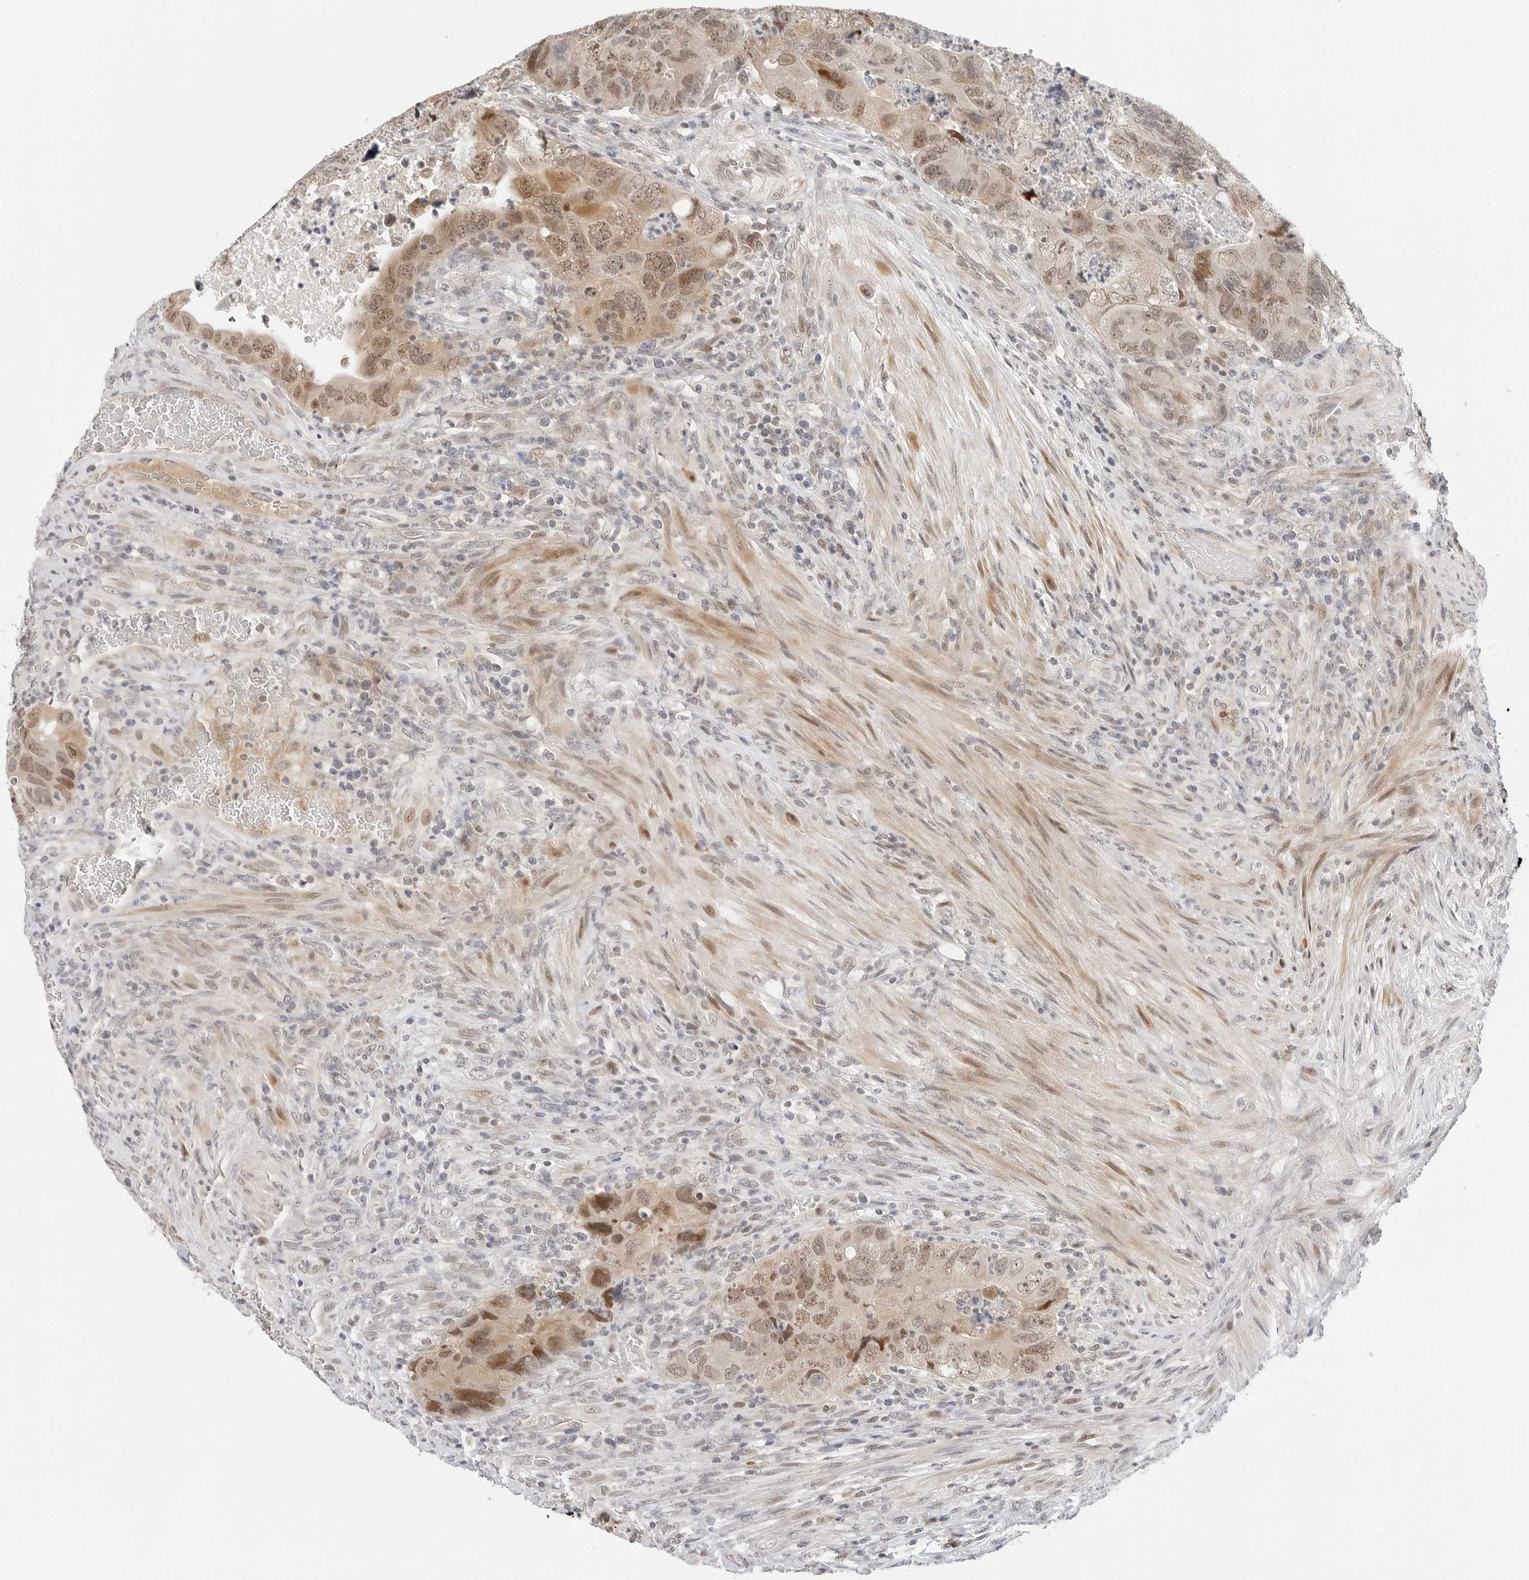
{"staining": {"intensity": "moderate", "quantity": ">75%", "location": "cytoplasmic/membranous,nuclear"}, "tissue": "colorectal cancer", "cell_type": "Tumor cells", "image_type": "cancer", "snomed": [{"axis": "morphology", "description": "Adenocarcinoma, NOS"}, {"axis": "topography", "description": "Rectum"}], "caption": "This histopathology image shows adenocarcinoma (colorectal) stained with immunohistochemistry to label a protein in brown. The cytoplasmic/membranous and nuclear of tumor cells show moderate positivity for the protein. Nuclei are counter-stained blue.", "gene": "TSEN2", "patient": {"sex": "male", "age": 63}}